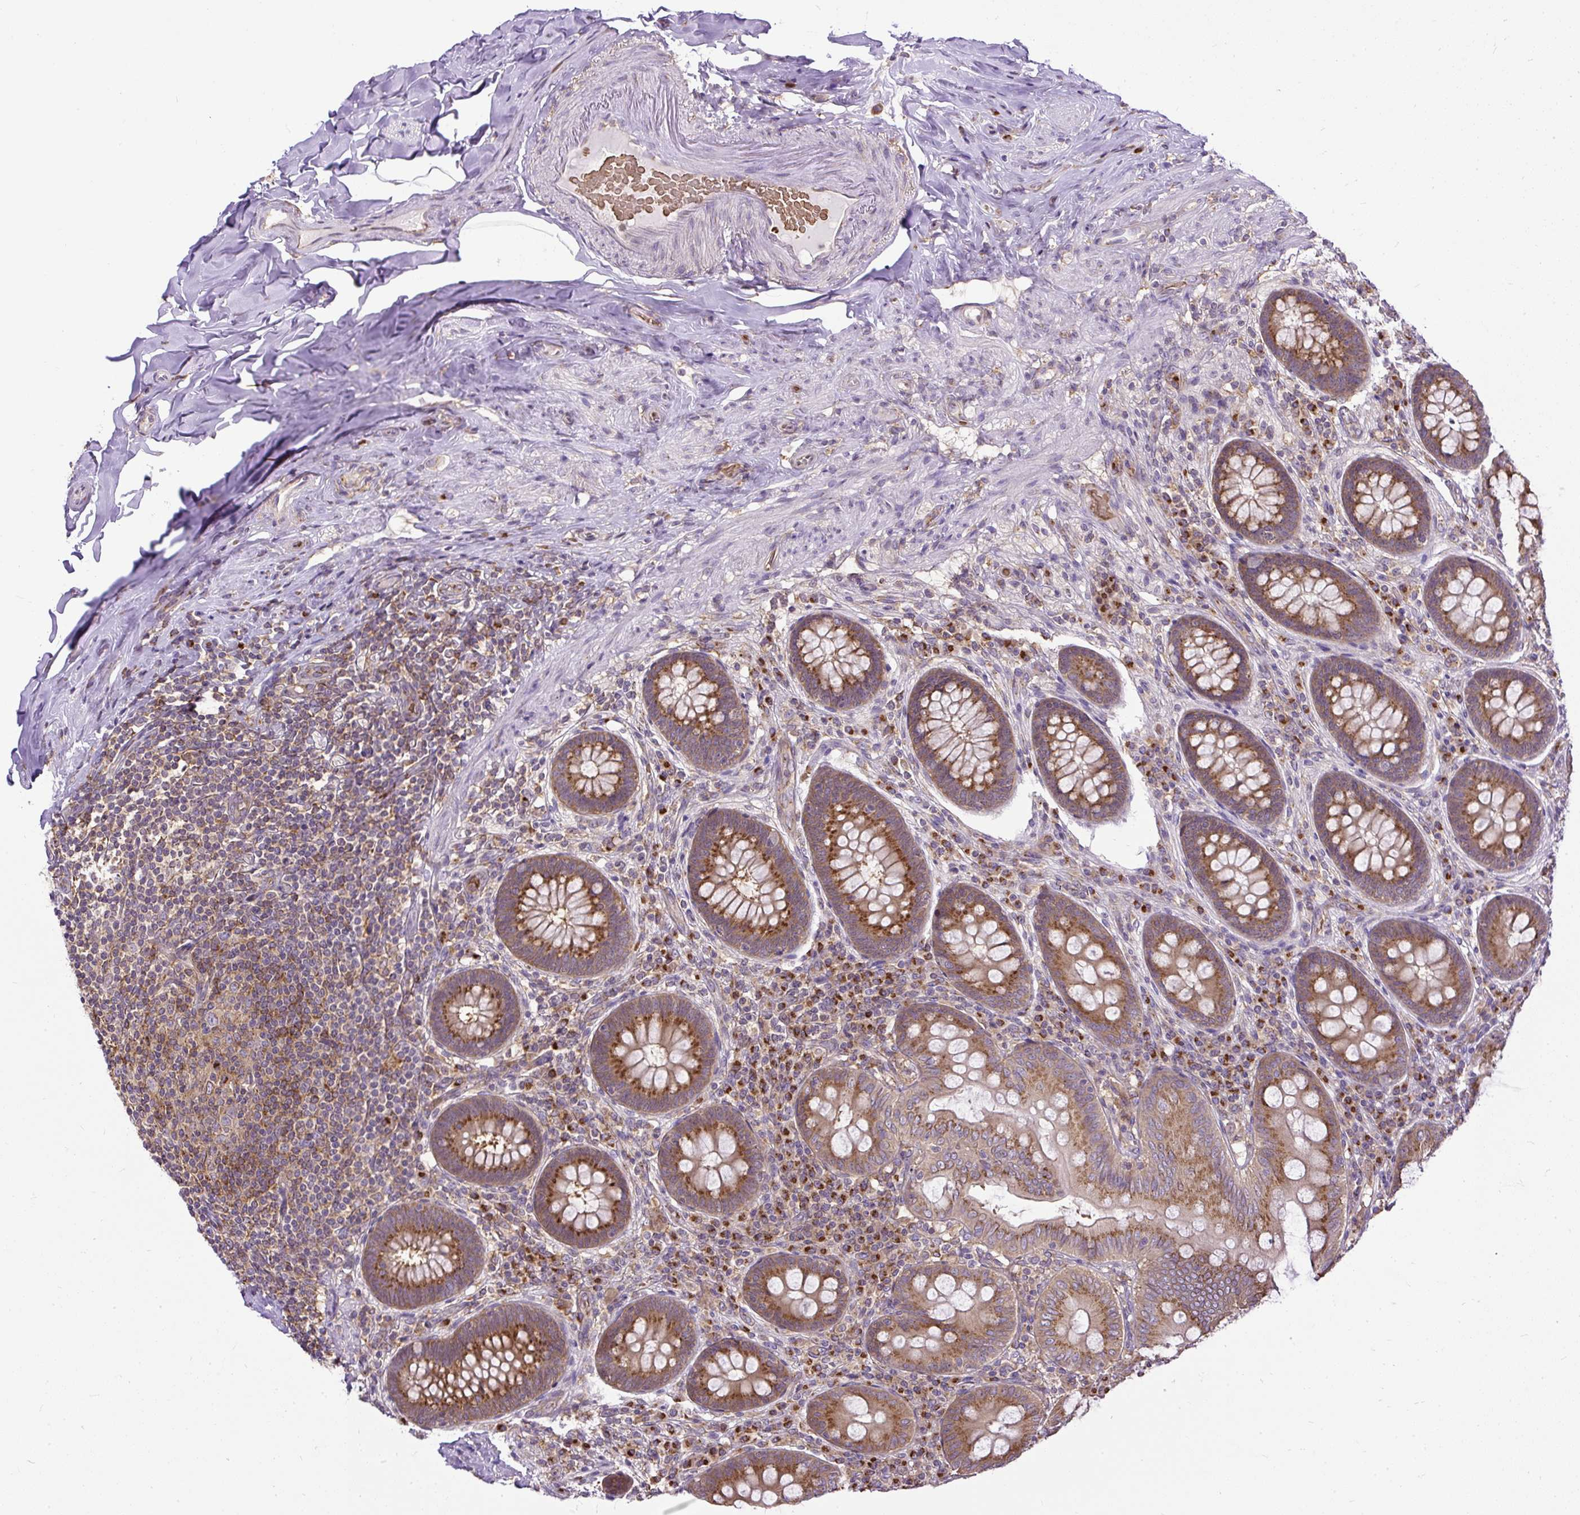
{"staining": {"intensity": "strong", "quantity": ">75%", "location": "cytoplasmic/membranous"}, "tissue": "appendix", "cell_type": "Glandular cells", "image_type": "normal", "snomed": [{"axis": "morphology", "description": "Normal tissue, NOS"}, {"axis": "topography", "description": "Appendix"}], "caption": "An immunohistochemistry micrograph of normal tissue is shown. Protein staining in brown labels strong cytoplasmic/membranous positivity in appendix within glandular cells.", "gene": "SMC4", "patient": {"sex": "male", "age": 71}}